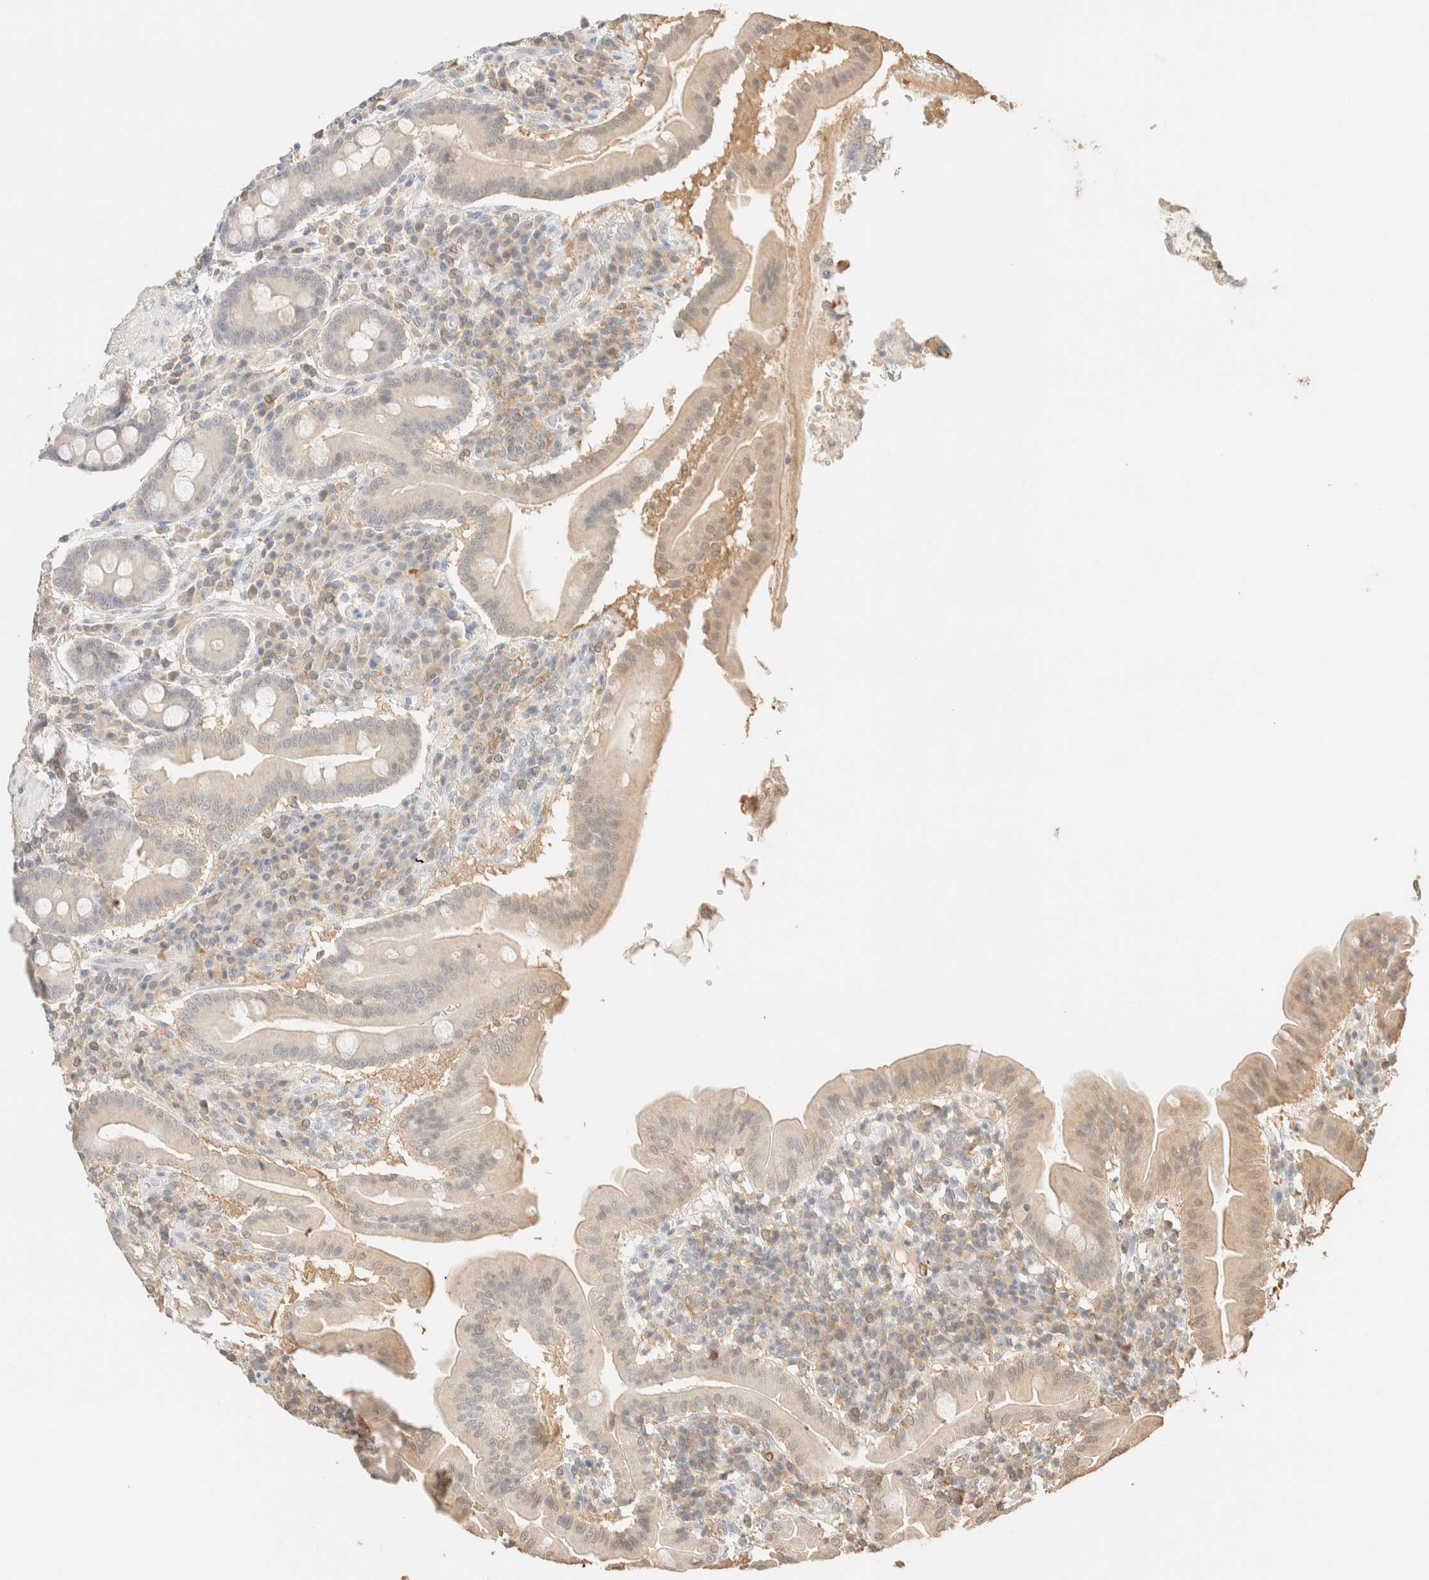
{"staining": {"intensity": "weak", "quantity": "<25%", "location": "cytoplasmic/membranous"}, "tissue": "duodenum", "cell_type": "Glandular cells", "image_type": "normal", "snomed": [{"axis": "morphology", "description": "Normal tissue, NOS"}, {"axis": "topography", "description": "Duodenum"}], "caption": "Glandular cells show no significant protein expression in benign duodenum. Nuclei are stained in blue.", "gene": "TIMD4", "patient": {"sex": "male", "age": 50}}